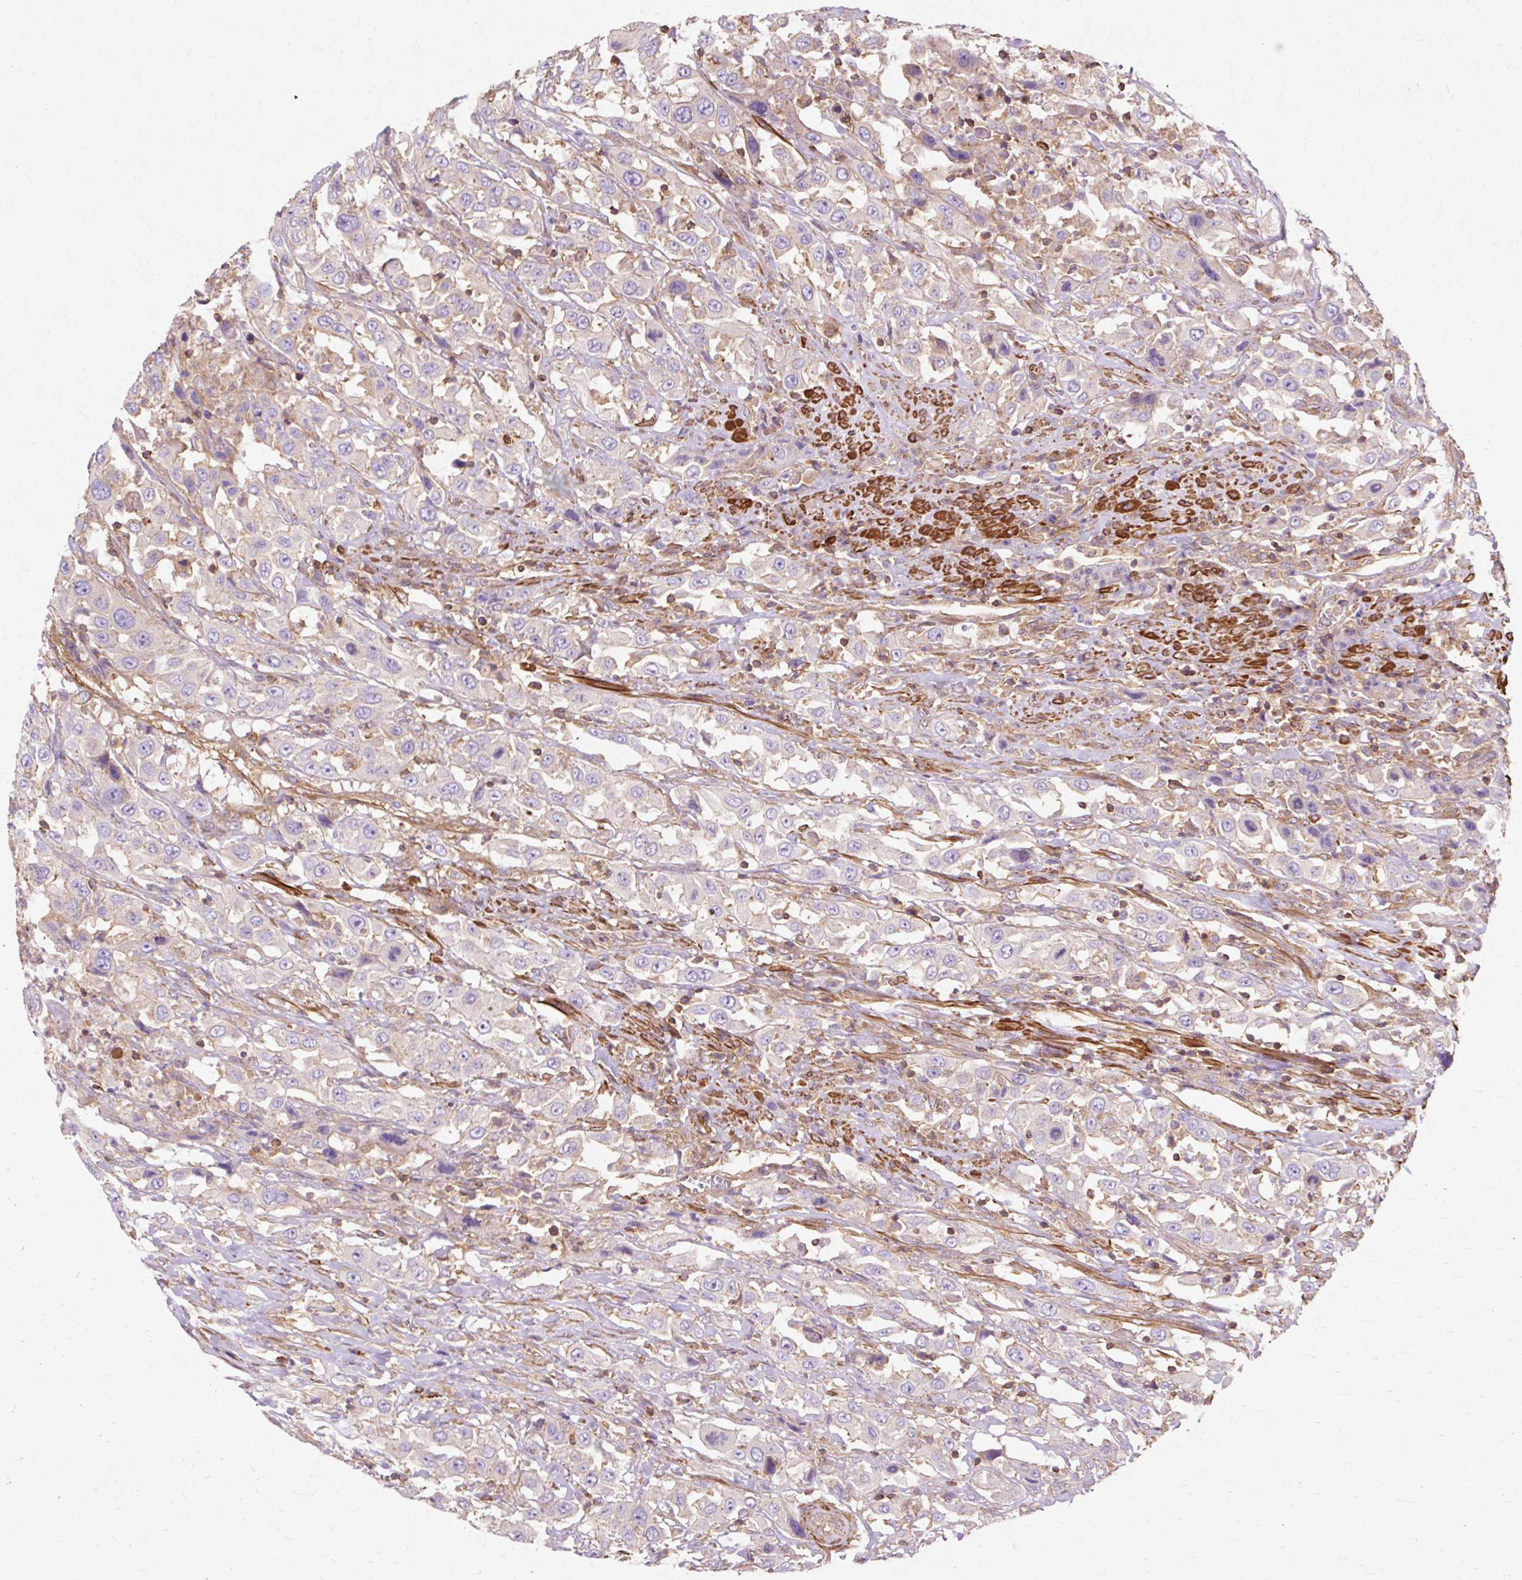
{"staining": {"intensity": "weak", "quantity": "<25%", "location": "cytoplasmic/membranous"}, "tissue": "urothelial cancer", "cell_type": "Tumor cells", "image_type": "cancer", "snomed": [{"axis": "morphology", "description": "Urothelial carcinoma, High grade"}, {"axis": "topography", "description": "Urinary bladder"}], "caption": "IHC of human urothelial carcinoma (high-grade) displays no positivity in tumor cells.", "gene": "TBC1D2B", "patient": {"sex": "male", "age": 61}}